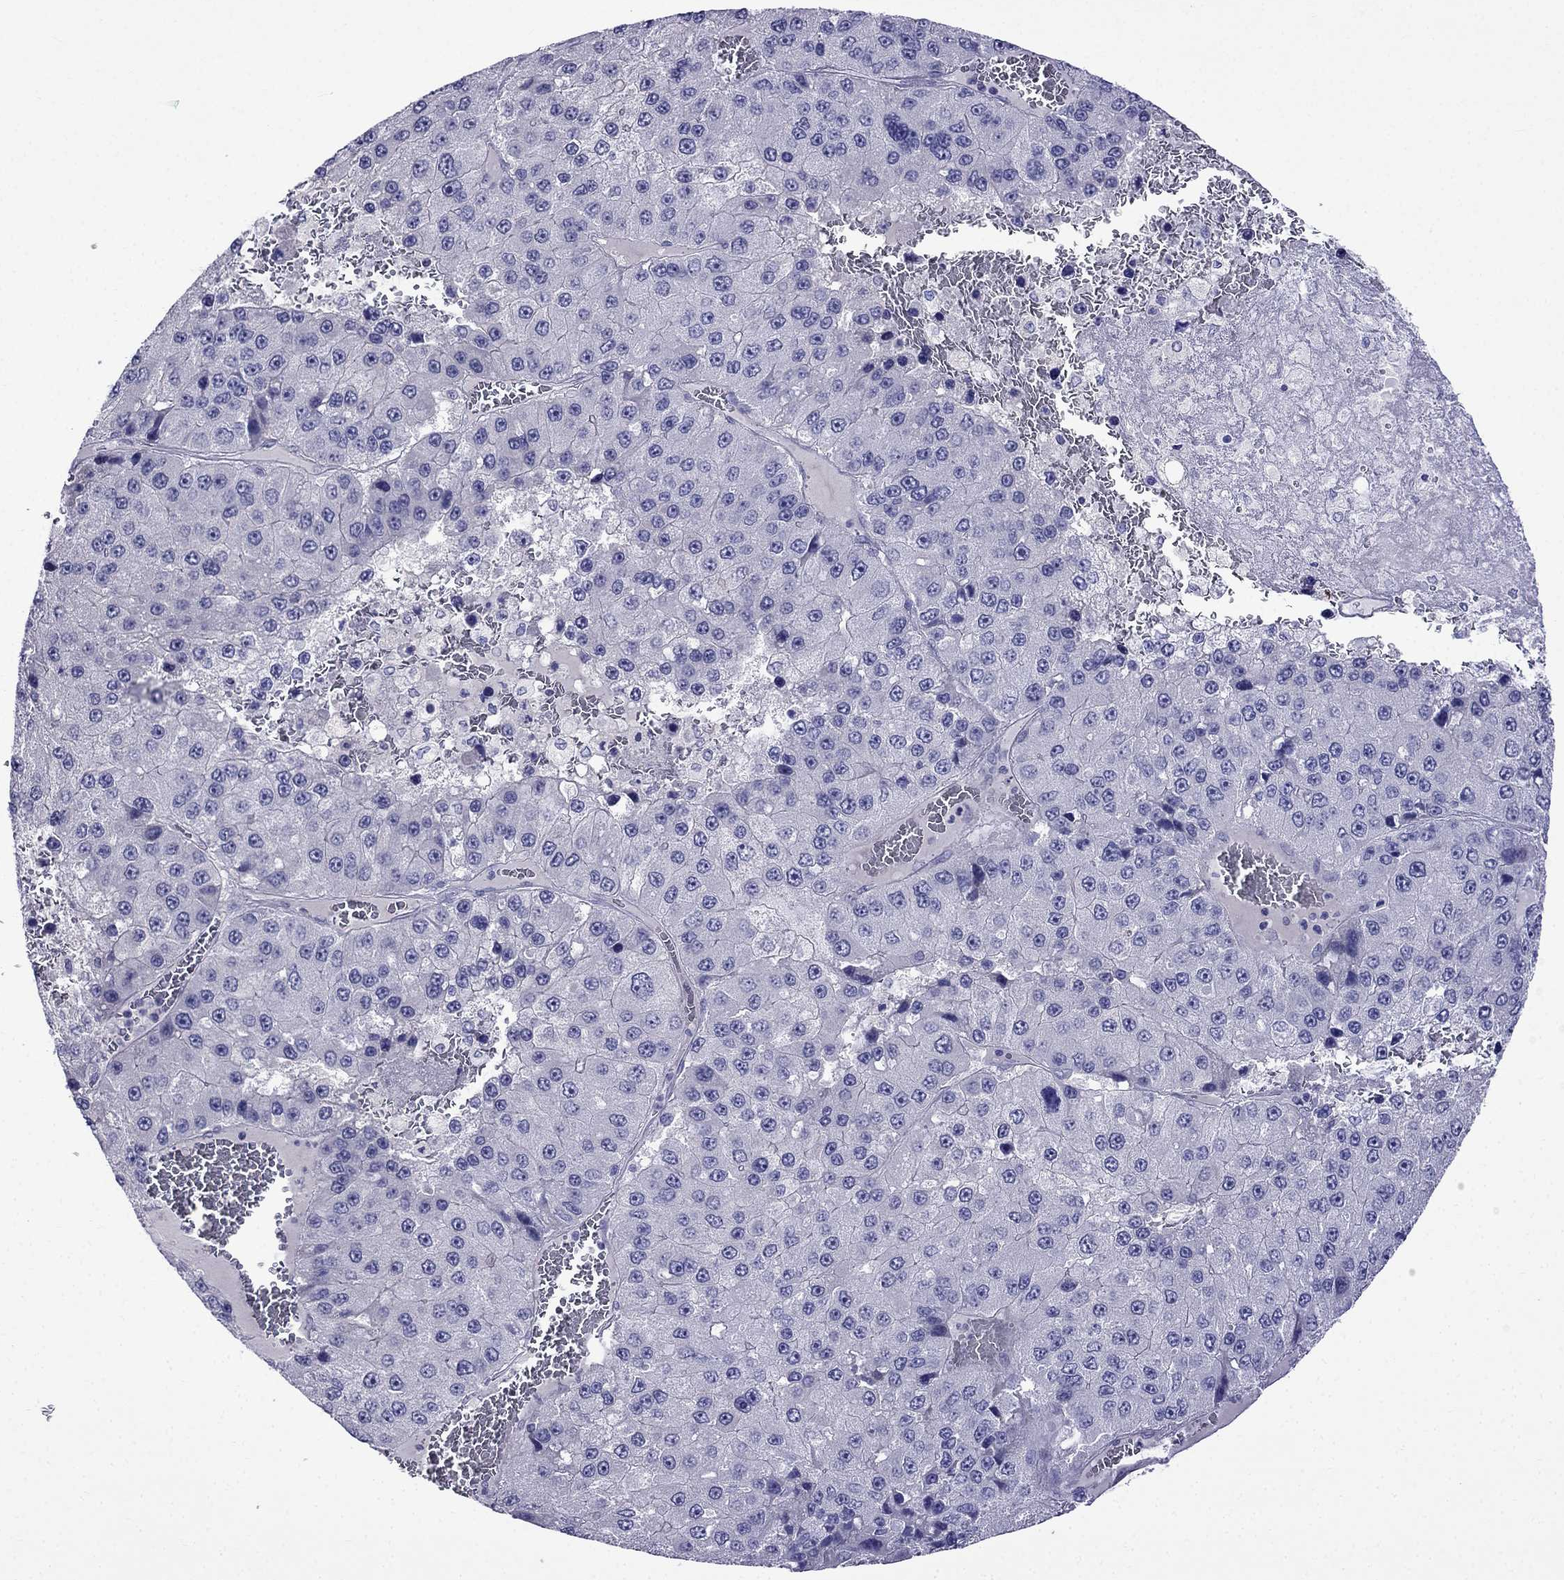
{"staining": {"intensity": "negative", "quantity": "none", "location": "none"}, "tissue": "liver cancer", "cell_type": "Tumor cells", "image_type": "cancer", "snomed": [{"axis": "morphology", "description": "Carcinoma, Hepatocellular, NOS"}, {"axis": "topography", "description": "Liver"}], "caption": "Human liver cancer (hepatocellular carcinoma) stained for a protein using immunohistochemistry displays no expression in tumor cells.", "gene": "PATE1", "patient": {"sex": "female", "age": 73}}